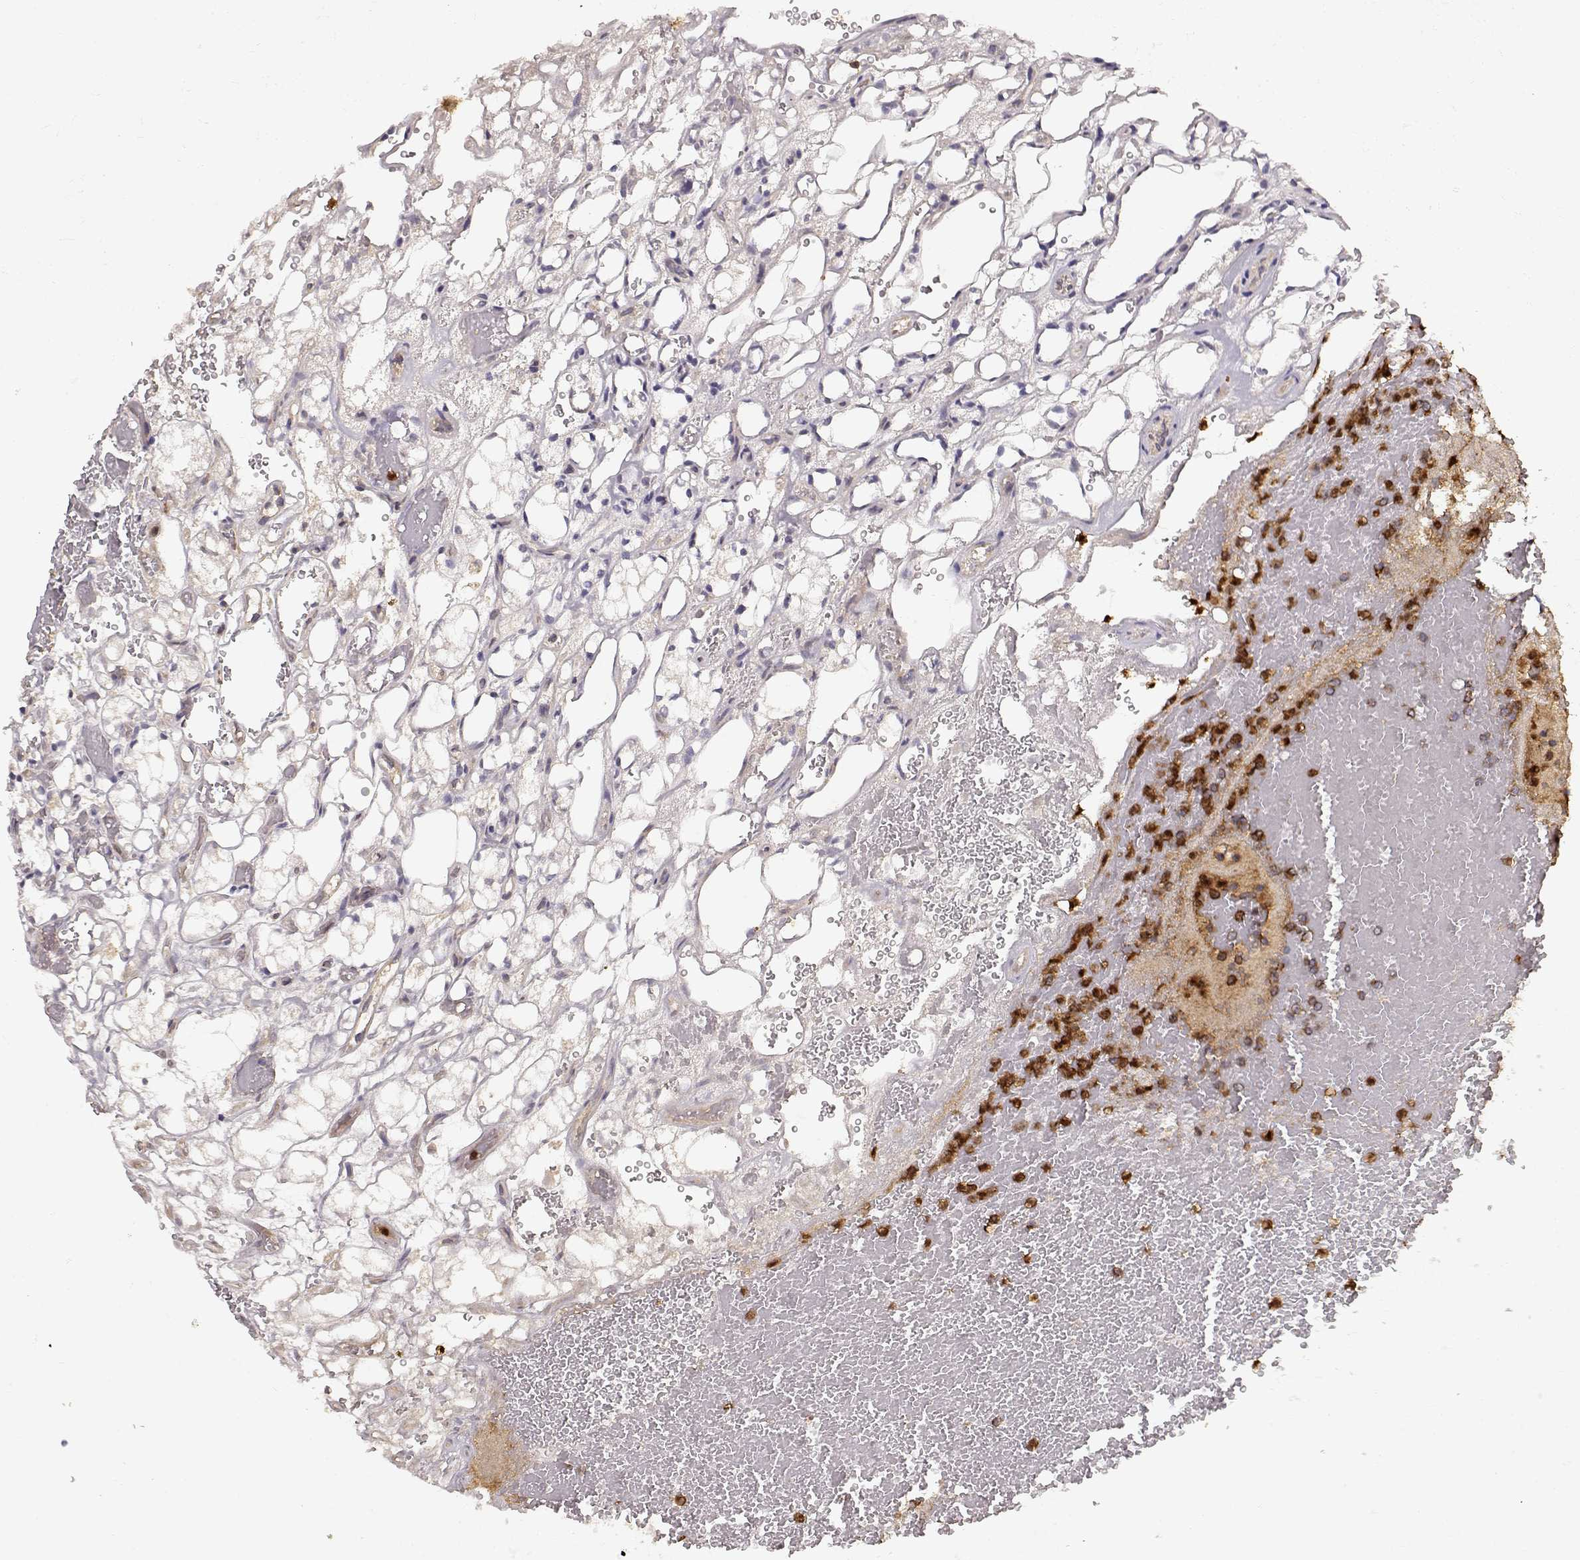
{"staining": {"intensity": "negative", "quantity": "none", "location": "none"}, "tissue": "renal cancer", "cell_type": "Tumor cells", "image_type": "cancer", "snomed": [{"axis": "morphology", "description": "Adenocarcinoma, NOS"}, {"axis": "topography", "description": "Kidney"}], "caption": "The image reveals no significant expression in tumor cells of adenocarcinoma (renal). Nuclei are stained in blue.", "gene": "ARHGEF2", "patient": {"sex": "female", "age": 69}}